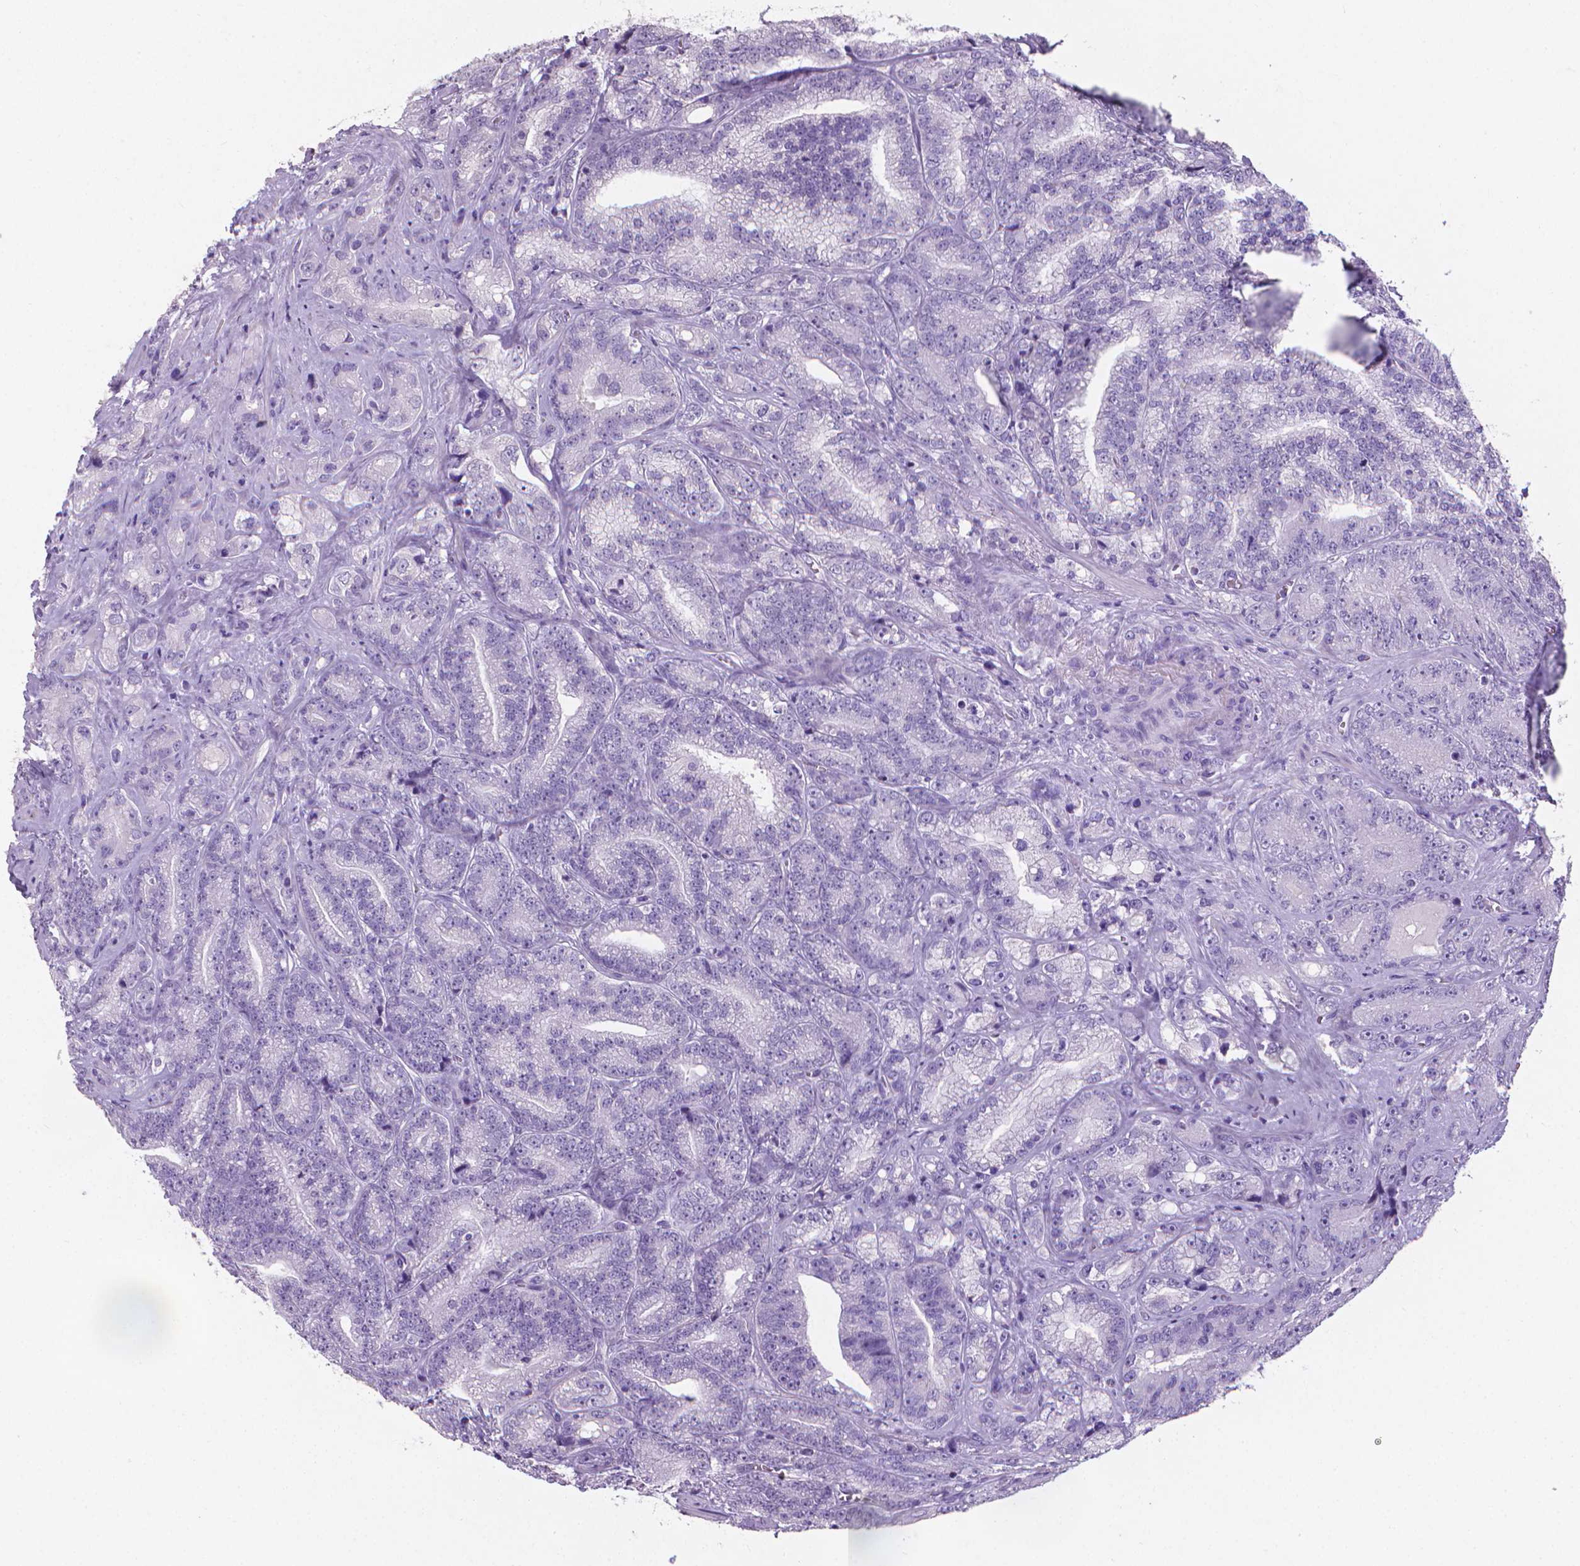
{"staining": {"intensity": "negative", "quantity": "none", "location": "none"}, "tissue": "prostate cancer", "cell_type": "Tumor cells", "image_type": "cancer", "snomed": [{"axis": "morphology", "description": "Adenocarcinoma, NOS"}, {"axis": "topography", "description": "Prostate"}], "caption": "This histopathology image is of prostate cancer (adenocarcinoma) stained with immunohistochemistry to label a protein in brown with the nuclei are counter-stained blue. There is no expression in tumor cells. (Stains: DAB (3,3'-diaminobenzidine) immunohistochemistry with hematoxylin counter stain, Microscopy: brightfield microscopy at high magnification).", "gene": "XPNPEP2", "patient": {"sex": "male", "age": 63}}